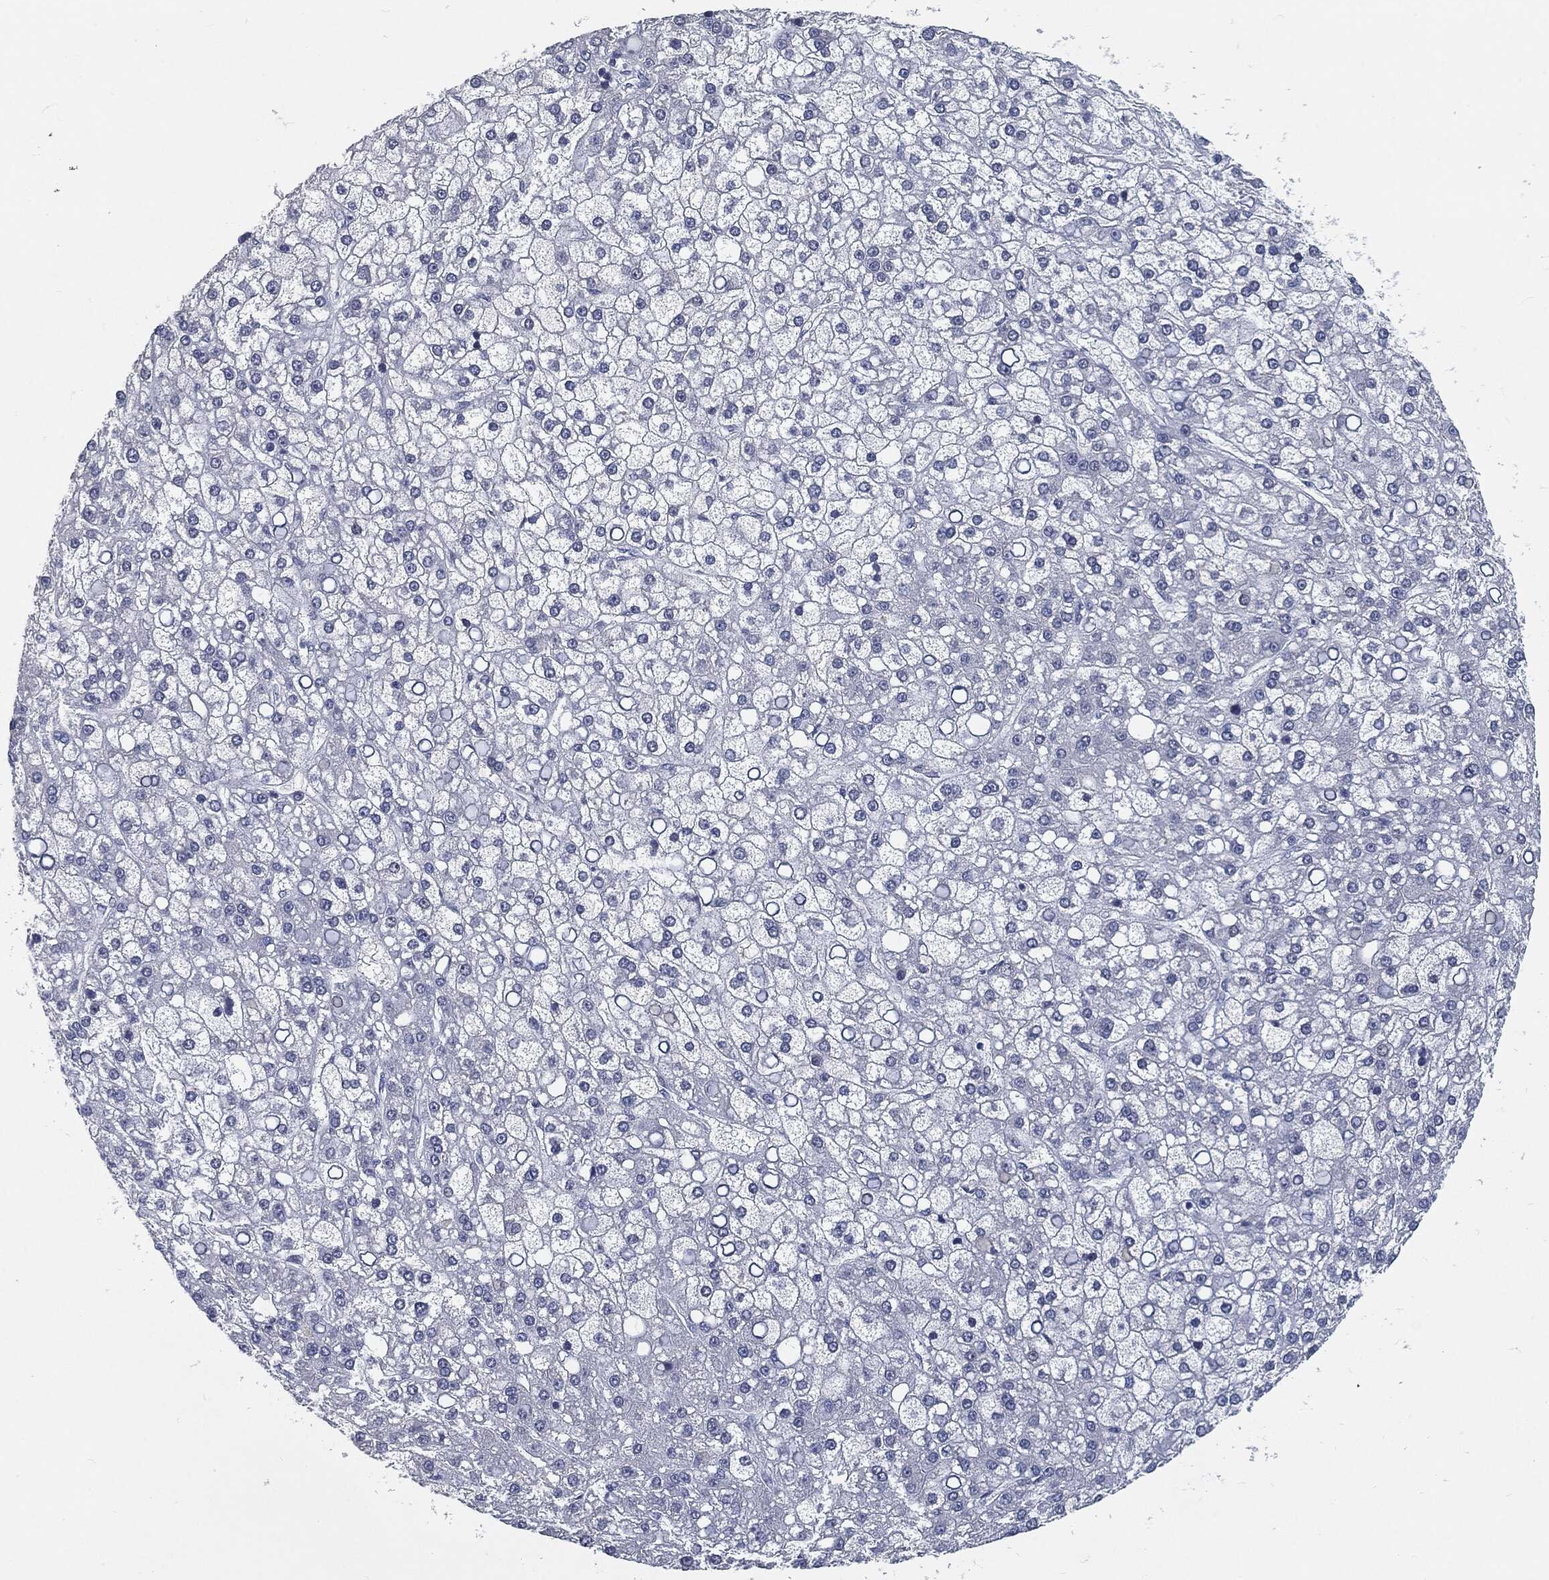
{"staining": {"intensity": "negative", "quantity": "none", "location": "none"}, "tissue": "liver cancer", "cell_type": "Tumor cells", "image_type": "cancer", "snomed": [{"axis": "morphology", "description": "Carcinoma, Hepatocellular, NOS"}, {"axis": "topography", "description": "Liver"}], "caption": "Hepatocellular carcinoma (liver) was stained to show a protein in brown. There is no significant expression in tumor cells. Brightfield microscopy of immunohistochemistry (IHC) stained with DAB (3,3'-diaminobenzidine) (brown) and hematoxylin (blue), captured at high magnification.", "gene": "PROM1", "patient": {"sex": "male", "age": 67}}